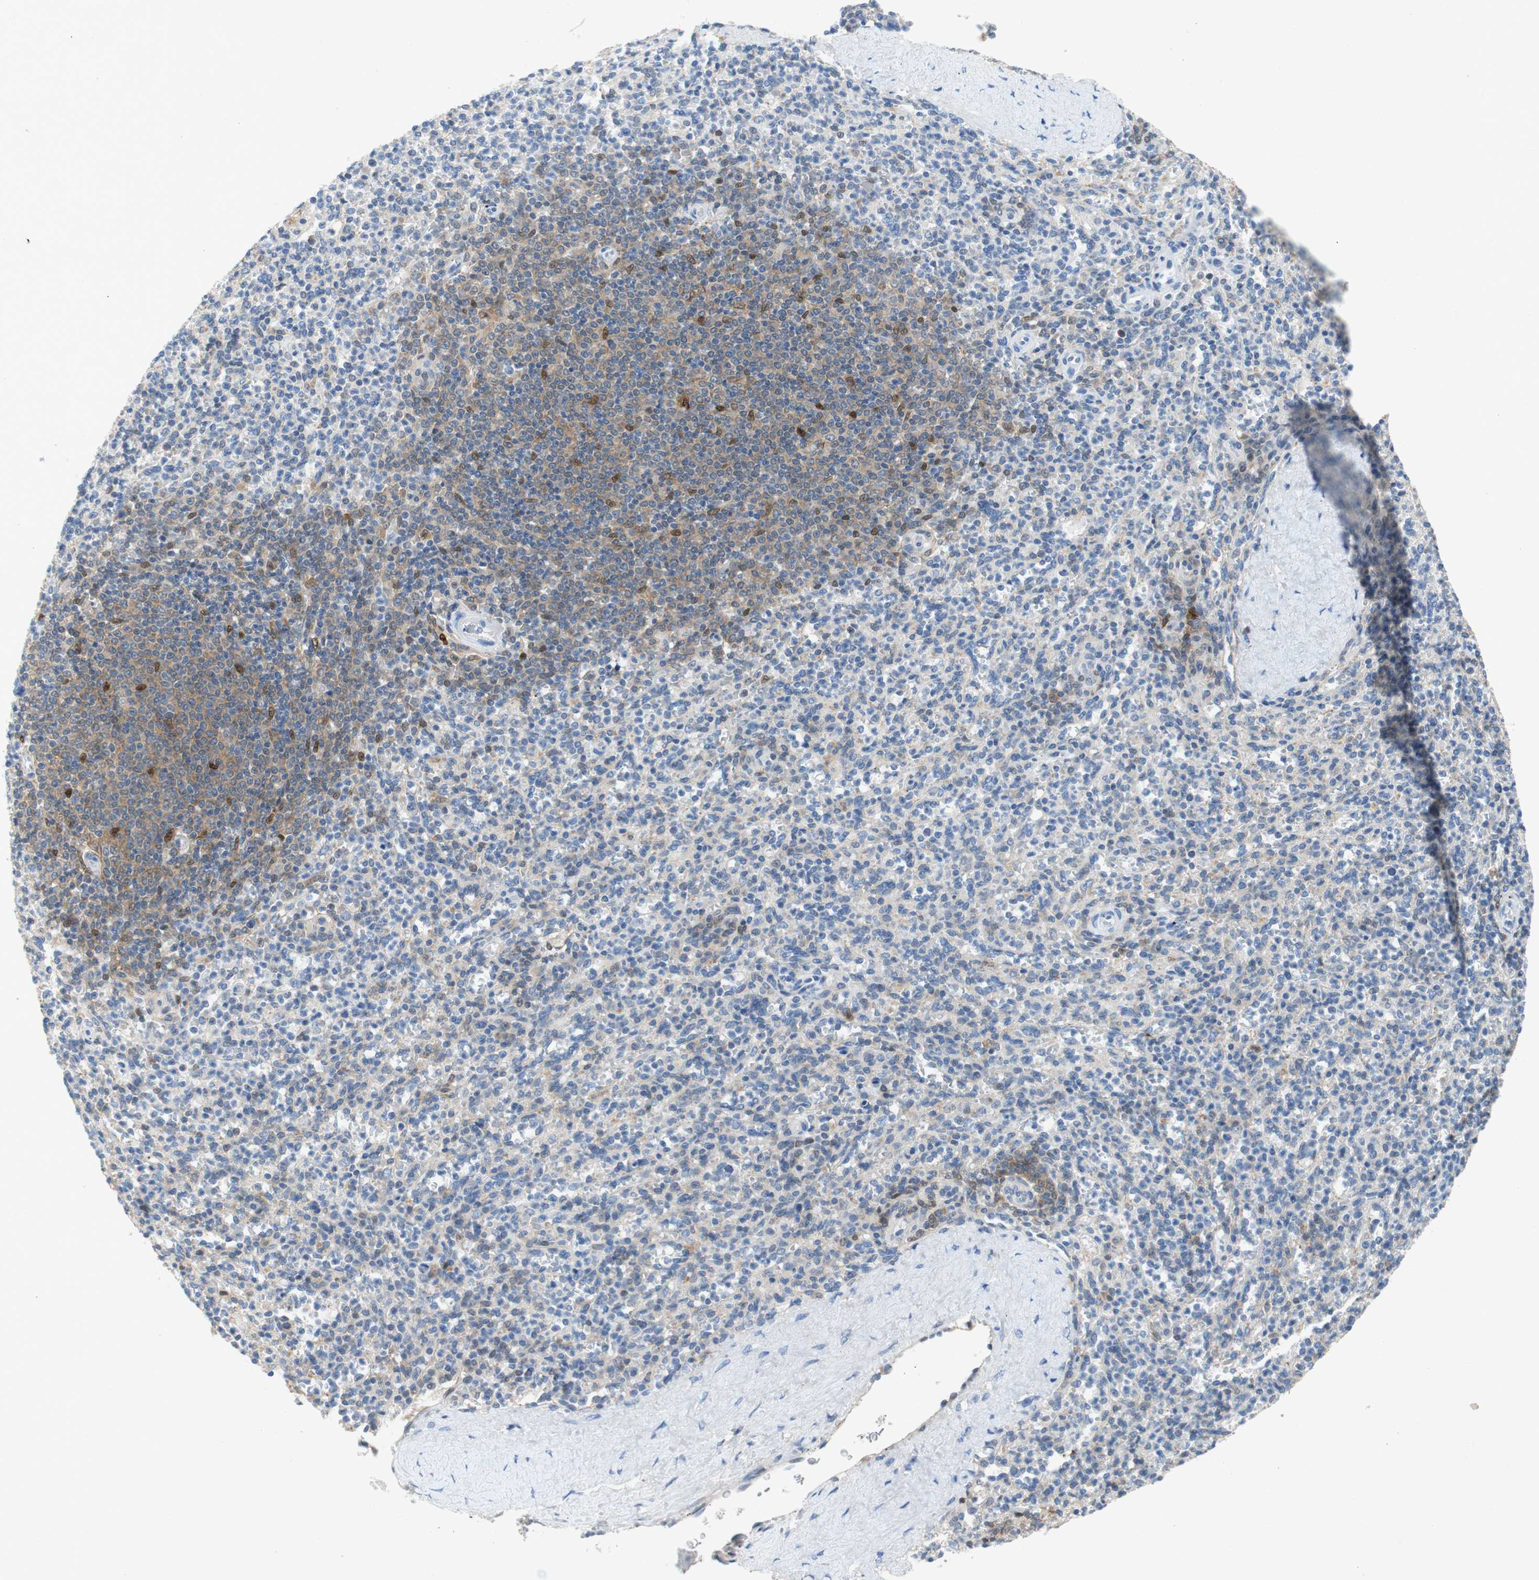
{"staining": {"intensity": "weak", "quantity": "<25%", "location": "cytoplasmic/membranous"}, "tissue": "spleen", "cell_type": "Cells in red pulp", "image_type": "normal", "snomed": [{"axis": "morphology", "description": "Normal tissue, NOS"}, {"axis": "topography", "description": "Spleen"}], "caption": "This is a image of immunohistochemistry (IHC) staining of normal spleen, which shows no staining in cells in red pulp.", "gene": "RELB", "patient": {"sex": "male", "age": 36}}